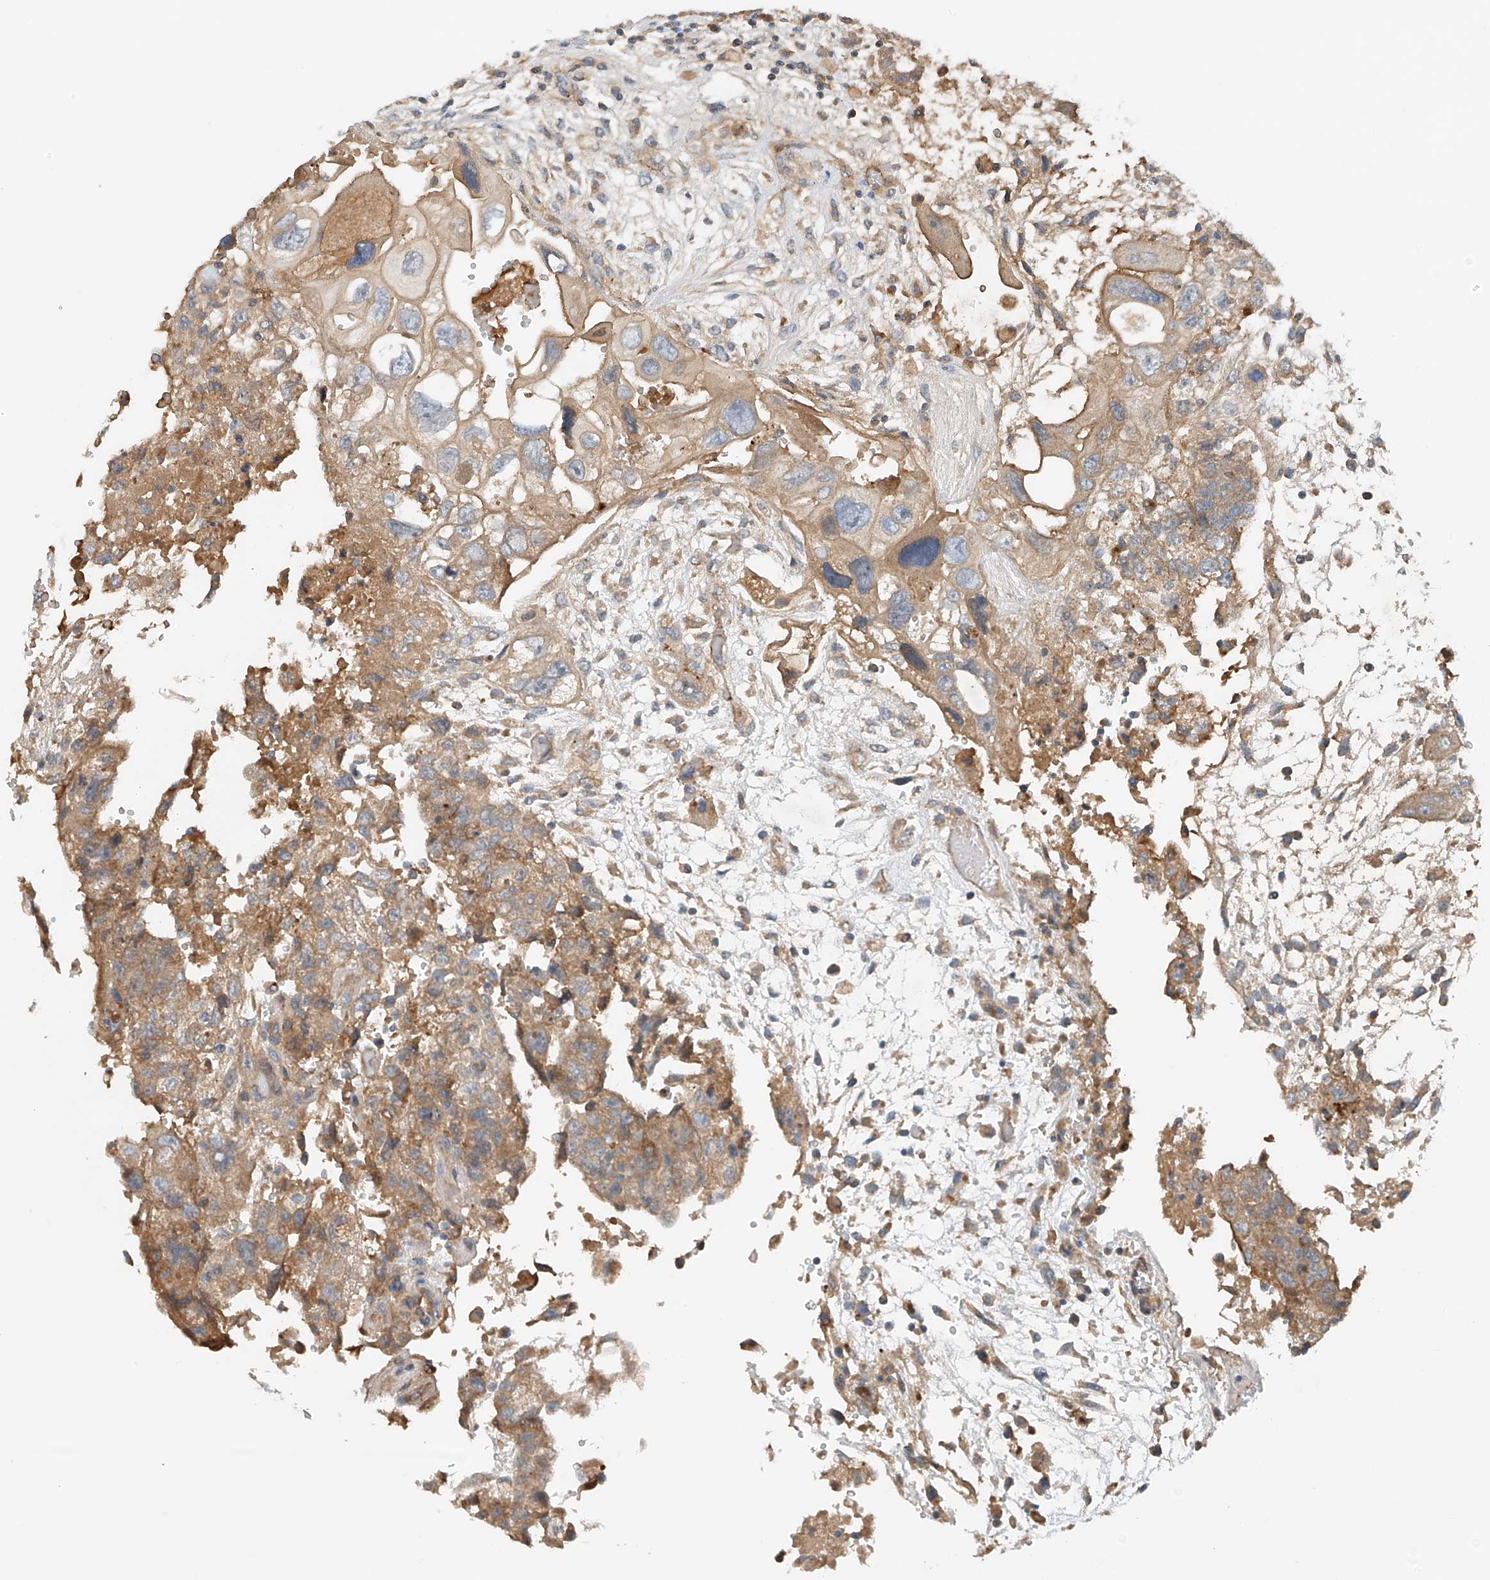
{"staining": {"intensity": "moderate", "quantity": ">75%", "location": "cytoplasmic/membranous"}, "tissue": "testis cancer", "cell_type": "Tumor cells", "image_type": "cancer", "snomed": [{"axis": "morphology", "description": "Carcinoma, Embryonal, NOS"}, {"axis": "topography", "description": "Testis"}], "caption": "Immunohistochemical staining of testis embryonal carcinoma displays medium levels of moderate cytoplasmic/membranous staining in about >75% of tumor cells. (DAB = brown stain, brightfield microscopy at high magnification).", "gene": "LYRM9", "patient": {"sex": "male", "age": 36}}